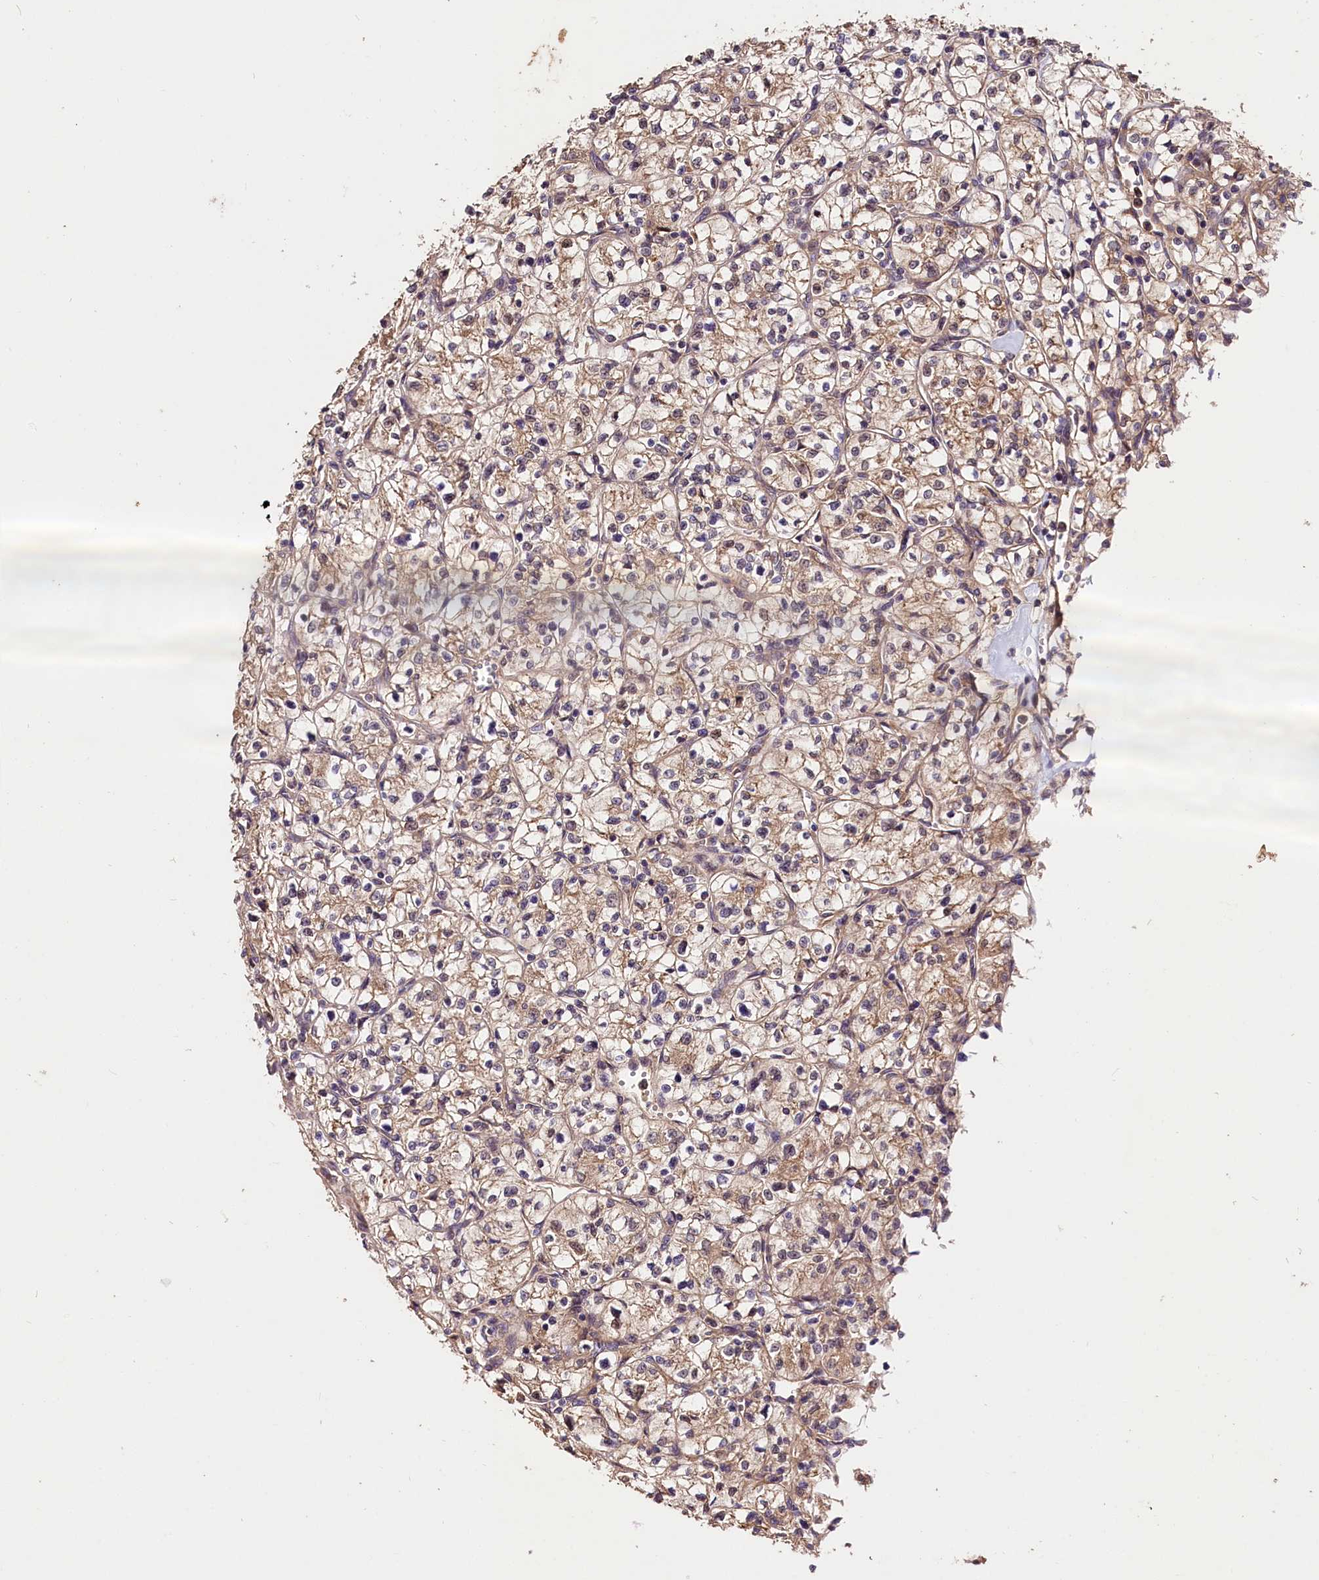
{"staining": {"intensity": "weak", "quantity": ">75%", "location": "cytoplasmic/membranous"}, "tissue": "renal cancer", "cell_type": "Tumor cells", "image_type": "cancer", "snomed": [{"axis": "morphology", "description": "Adenocarcinoma, NOS"}, {"axis": "topography", "description": "Kidney"}], "caption": "Immunohistochemistry (IHC) histopathology image of neoplastic tissue: human renal adenocarcinoma stained using immunohistochemistry shows low levels of weak protein expression localized specifically in the cytoplasmic/membranous of tumor cells, appearing as a cytoplasmic/membranous brown color.", "gene": "CES3", "patient": {"sex": "female", "age": 64}}